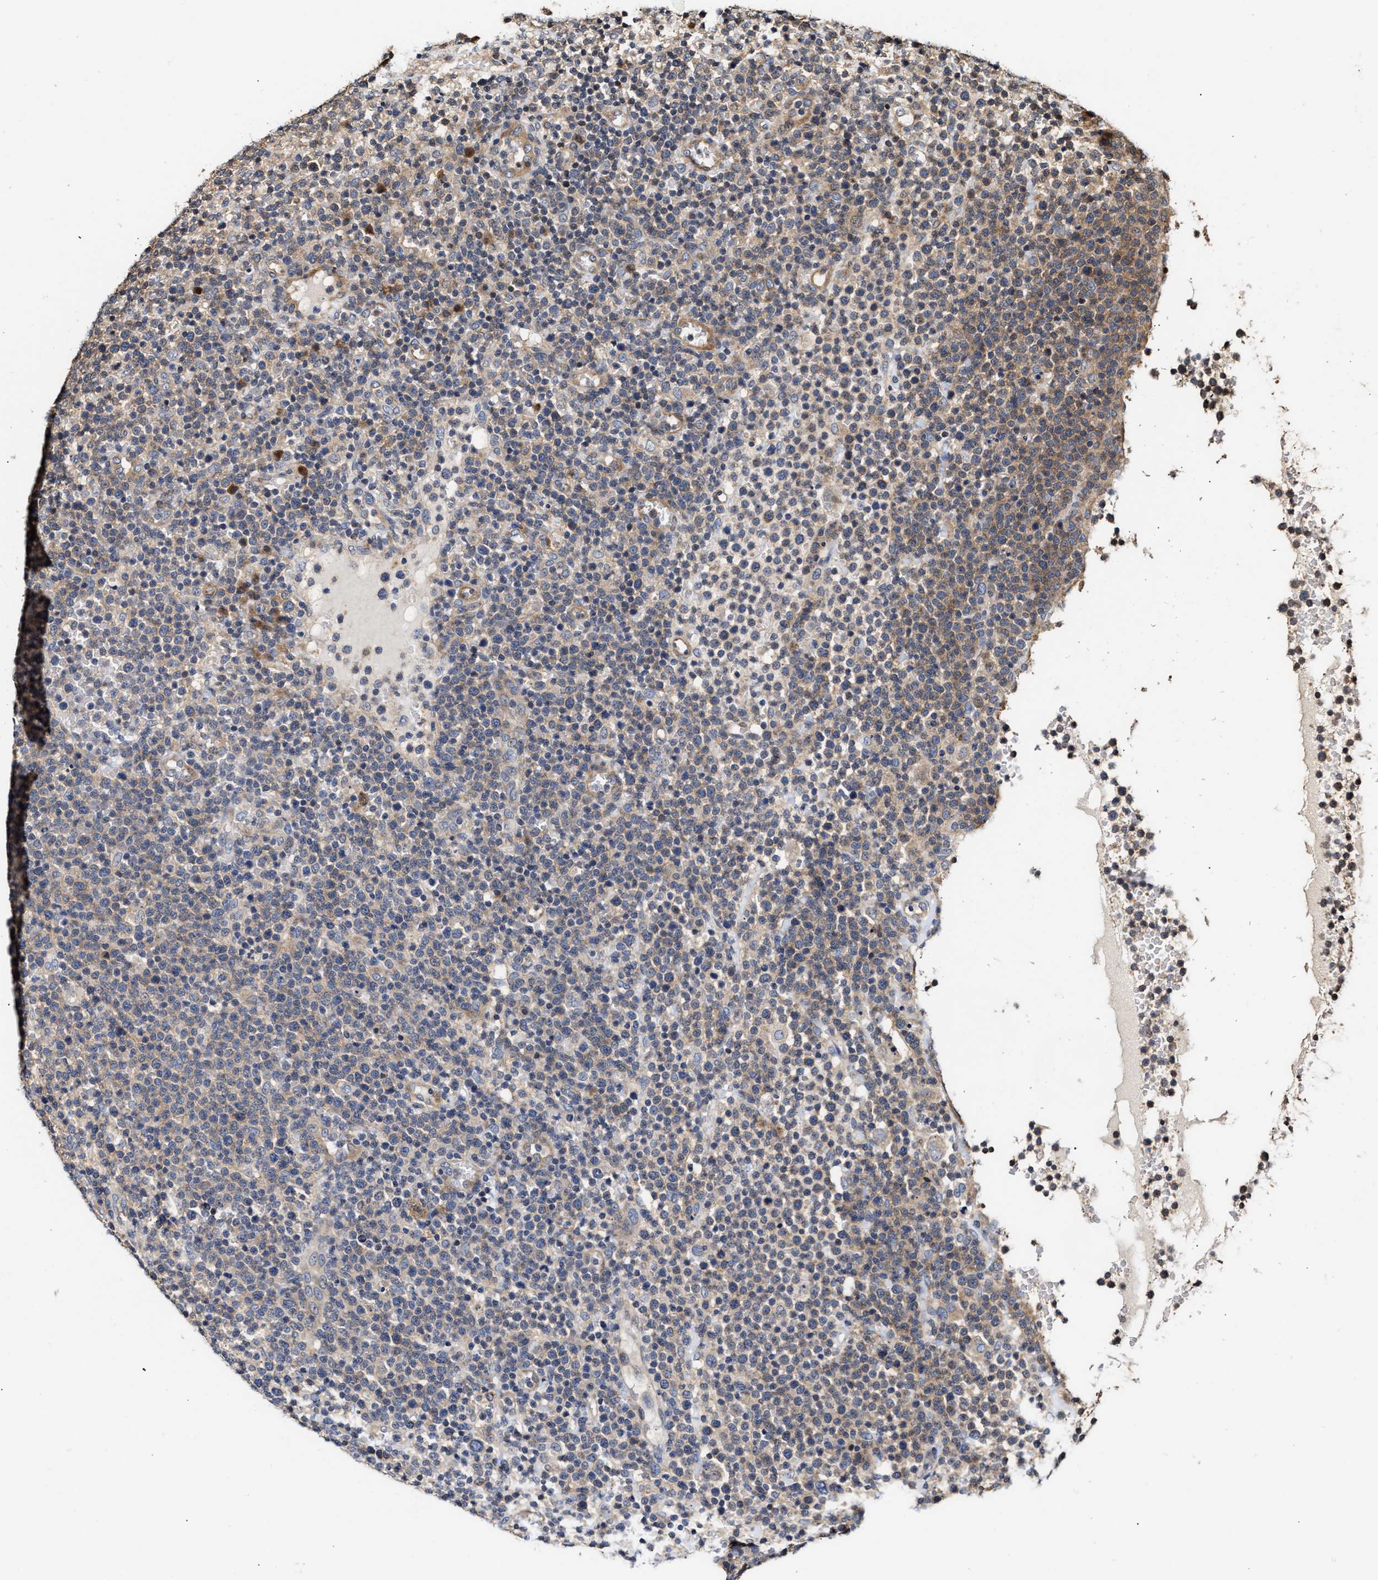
{"staining": {"intensity": "weak", "quantity": "<25%", "location": "cytoplasmic/membranous"}, "tissue": "lymphoma", "cell_type": "Tumor cells", "image_type": "cancer", "snomed": [{"axis": "morphology", "description": "Malignant lymphoma, non-Hodgkin's type, High grade"}, {"axis": "topography", "description": "Lymph node"}], "caption": "IHC micrograph of lymphoma stained for a protein (brown), which shows no staining in tumor cells.", "gene": "CLIP2", "patient": {"sex": "male", "age": 61}}